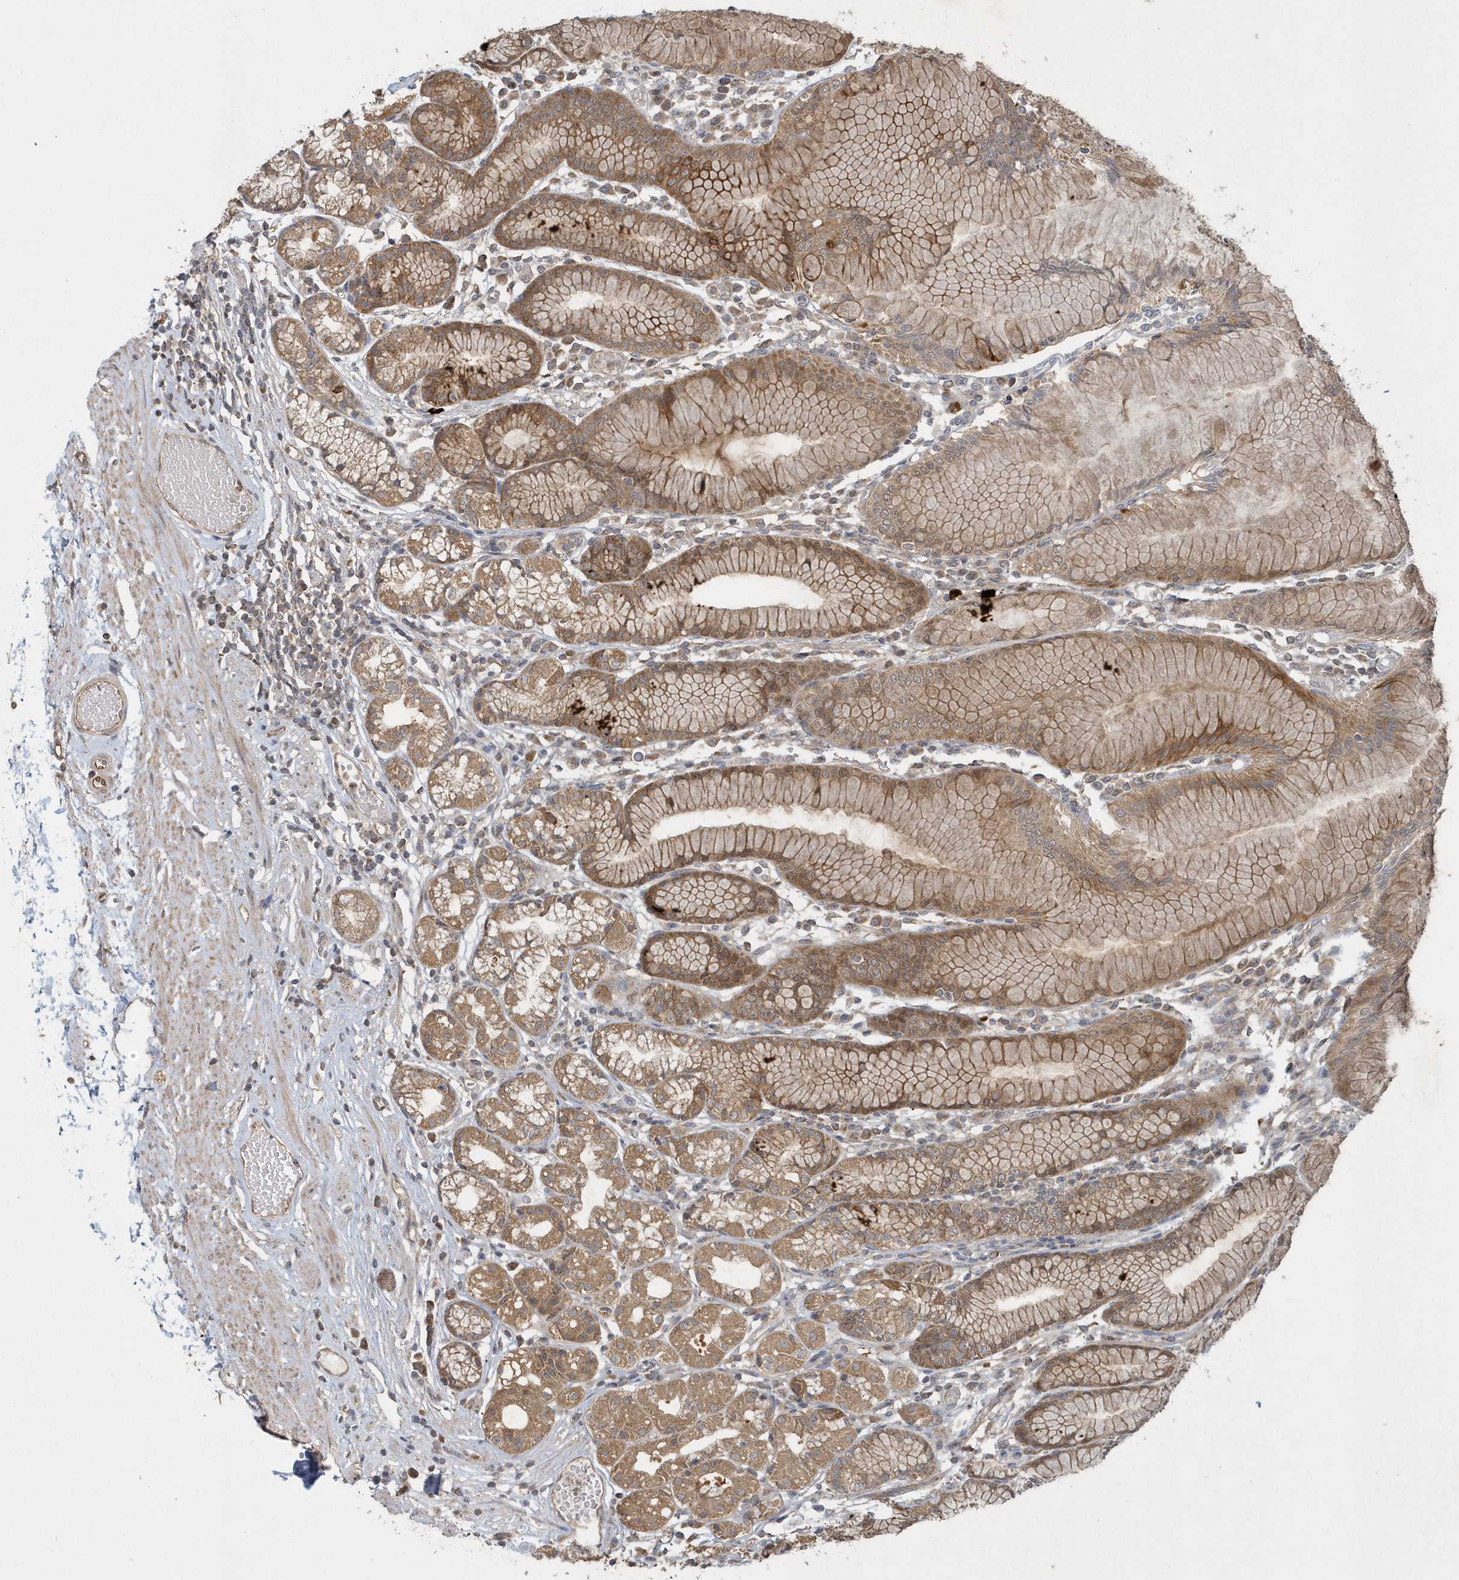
{"staining": {"intensity": "moderate", "quantity": ">75%", "location": "cytoplasmic/membranous"}, "tissue": "stomach", "cell_type": "Glandular cells", "image_type": "normal", "snomed": [{"axis": "morphology", "description": "Normal tissue, NOS"}, {"axis": "topography", "description": "Stomach"}], "caption": "Immunohistochemistry staining of normal stomach, which exhibits medium levels of moderate cytoplasmic/membranous positivity in approximately >75% of glandular cells indicating moderate cytoplasmic/membranous protein expression. The staining was performed using DAB (3,3'-diaminobenzidine) (brown) for protein detection and nuclei were counterstained in hematoxylin (blue).", "gene": "THG1L", "patient": {"sex": "female", "age": 57}}